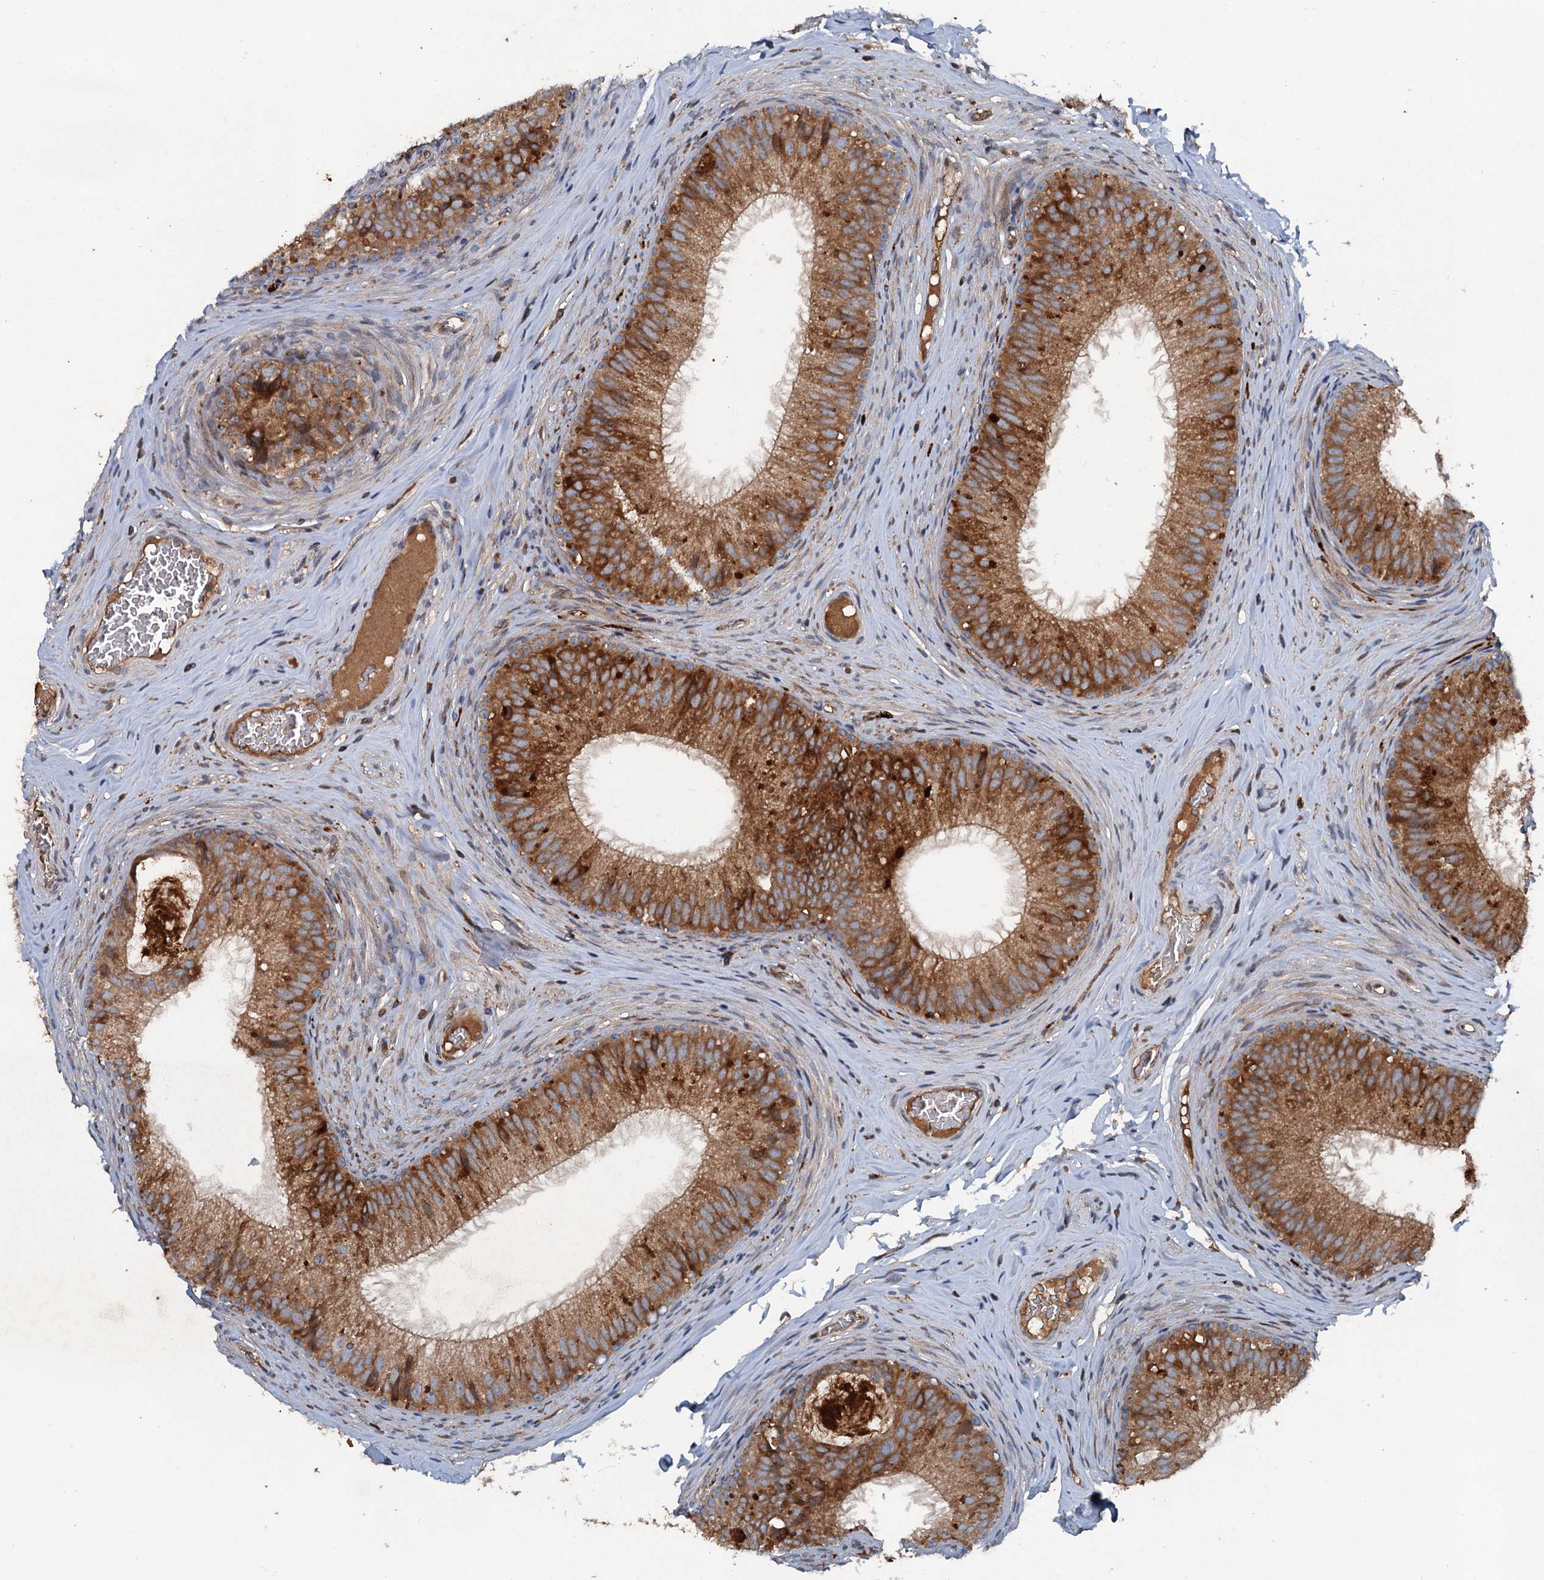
{"staining": {"intensity": "strong", "quantity": "25%-75%", "location": "cytoplasmic/membranous"}, "tissue": "epididymis", "cell_type": "Glandular cells", "image_type": "normal", "snomed": [{"axis": "morphology", "description": "Normal tissue, NOS"}, {"axis": "topography", "description": "Epididymis"}], "caption": "This micrograph reveals immunohistochemistry staining of benign human epididymis, with high strong cytoplasmic/membranous expression in about 25%-75% of glandular cells.", "gene": "TAPBPL", "patient": {"sex": "male", "age": 34}}